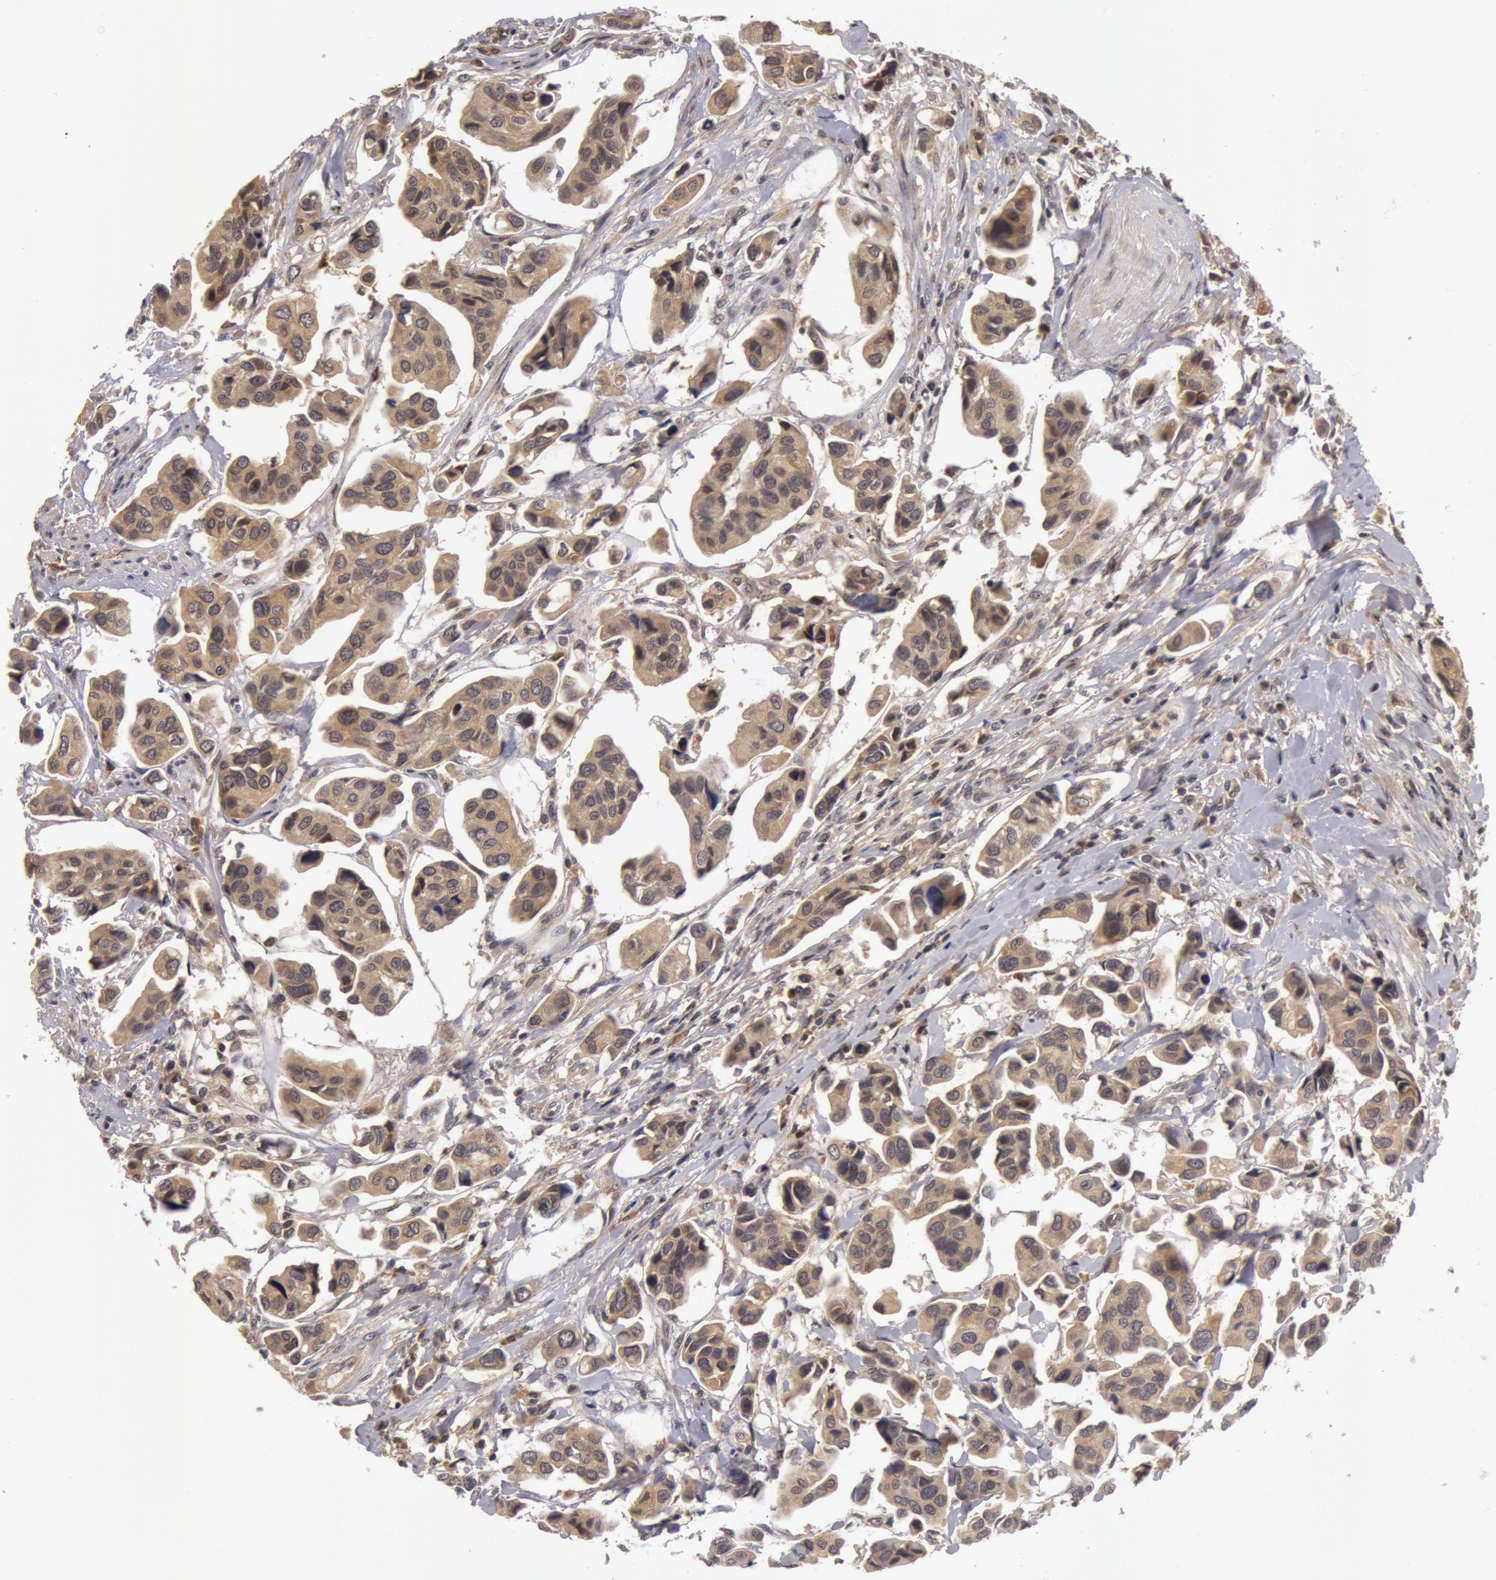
{"staining": {"intensity": "moderate", "quantity": ">75%", "location": "cytoplasmic/membranous"}, "tissue": "urothelial cancer", "cell_type": "Tumor cells", "image_type": "cancer", "snomed": [{"axis": "morphology", "description": "Adenocarcinoma, NOS"}, {"axis": "topography", "description": "Urinary bladder"}], "caption": "Adenocarcinoma stained with a brown dye demonstrates moderate cytoplasmic/membranous positive staining in about >75% of tumor cells.", "gene": "BCHE", "patient": {"sex": "male", "age": 61}}